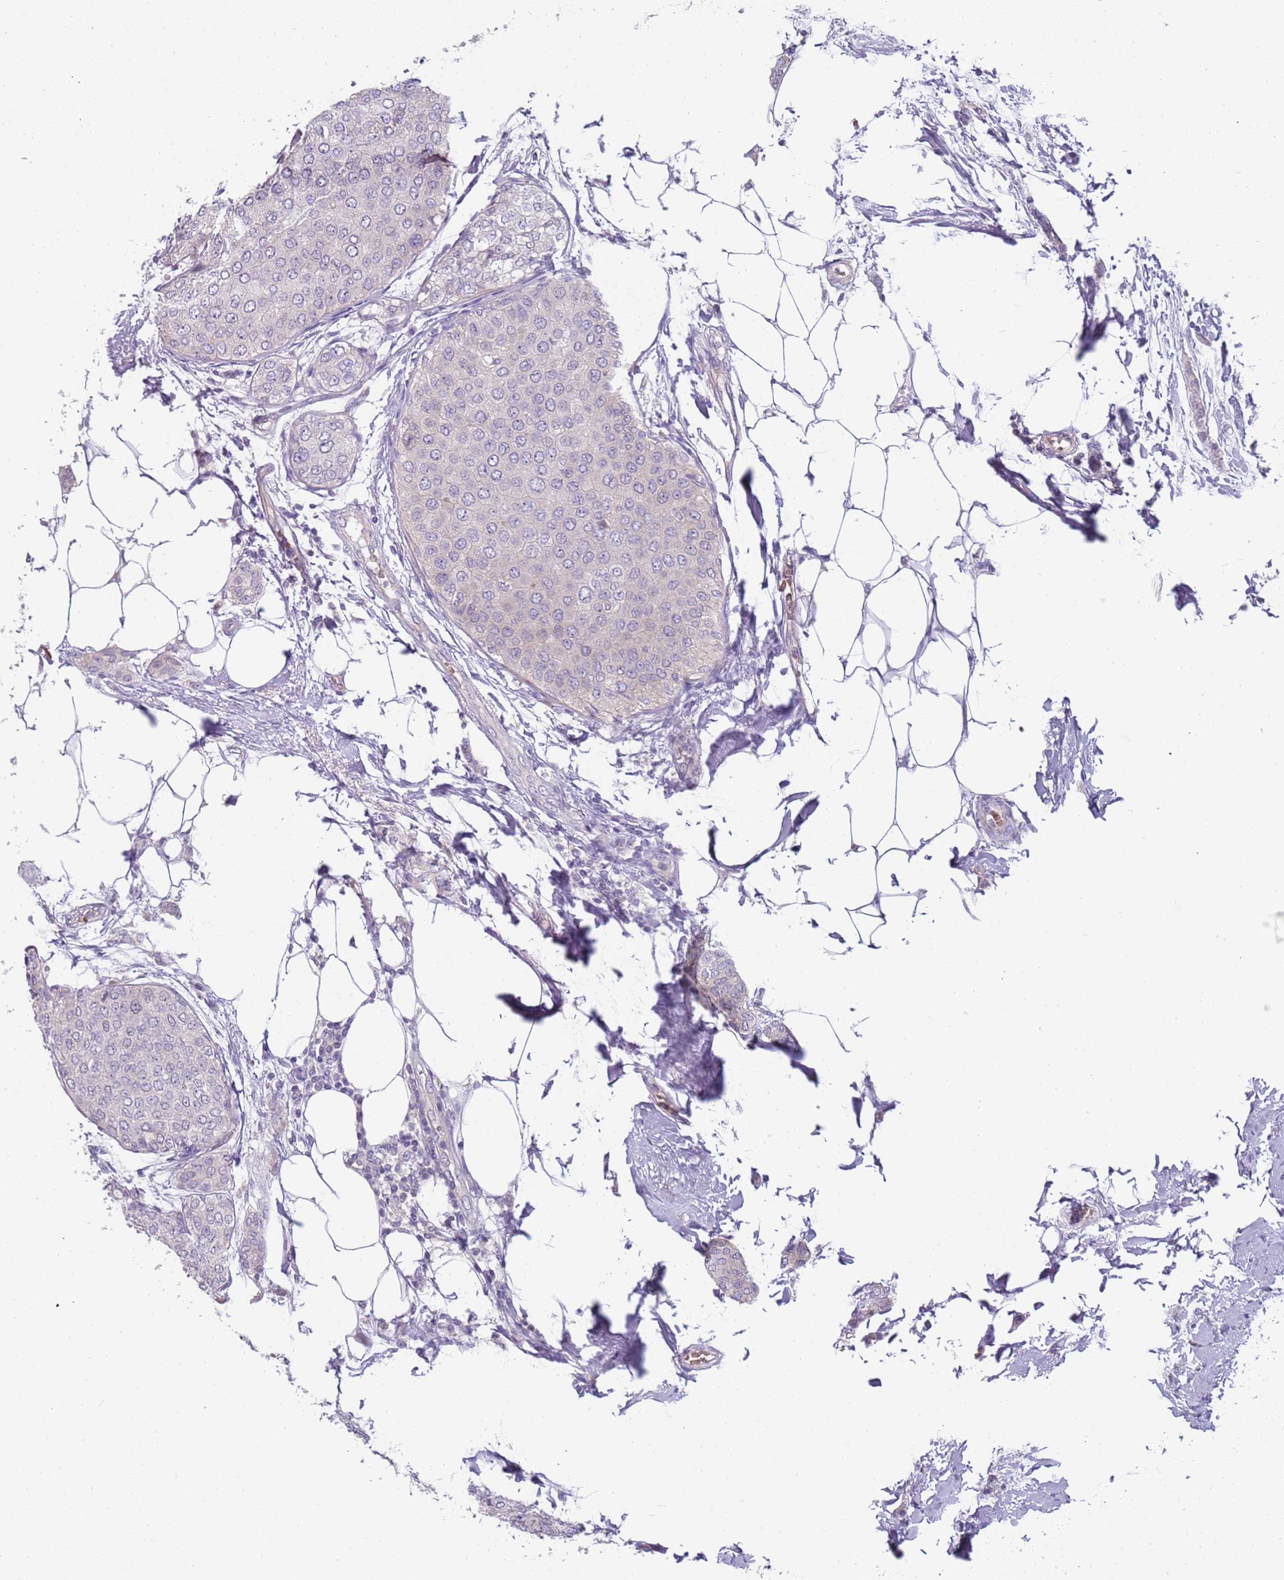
{"staining": {"intensity": "negative", "quantity": "none", "location": "none"}, "tissue": "breast cancer", "cell_type": "Tumor cells", "image_type": "cancer", "snomed": [{"axis": "morphology", "description": "Duct carcinoma"}, {"axis": "topography", "description": "Breast"}], "caption": "There is no significant expression in tumor cells of breast cancer. (DAB (3,3'-diaminobenzidine) IHC visualized using brightfield microscopy, high magnification).", "gene": "ARHGAP5", "patient": {"sex": "female", "age": 72}}